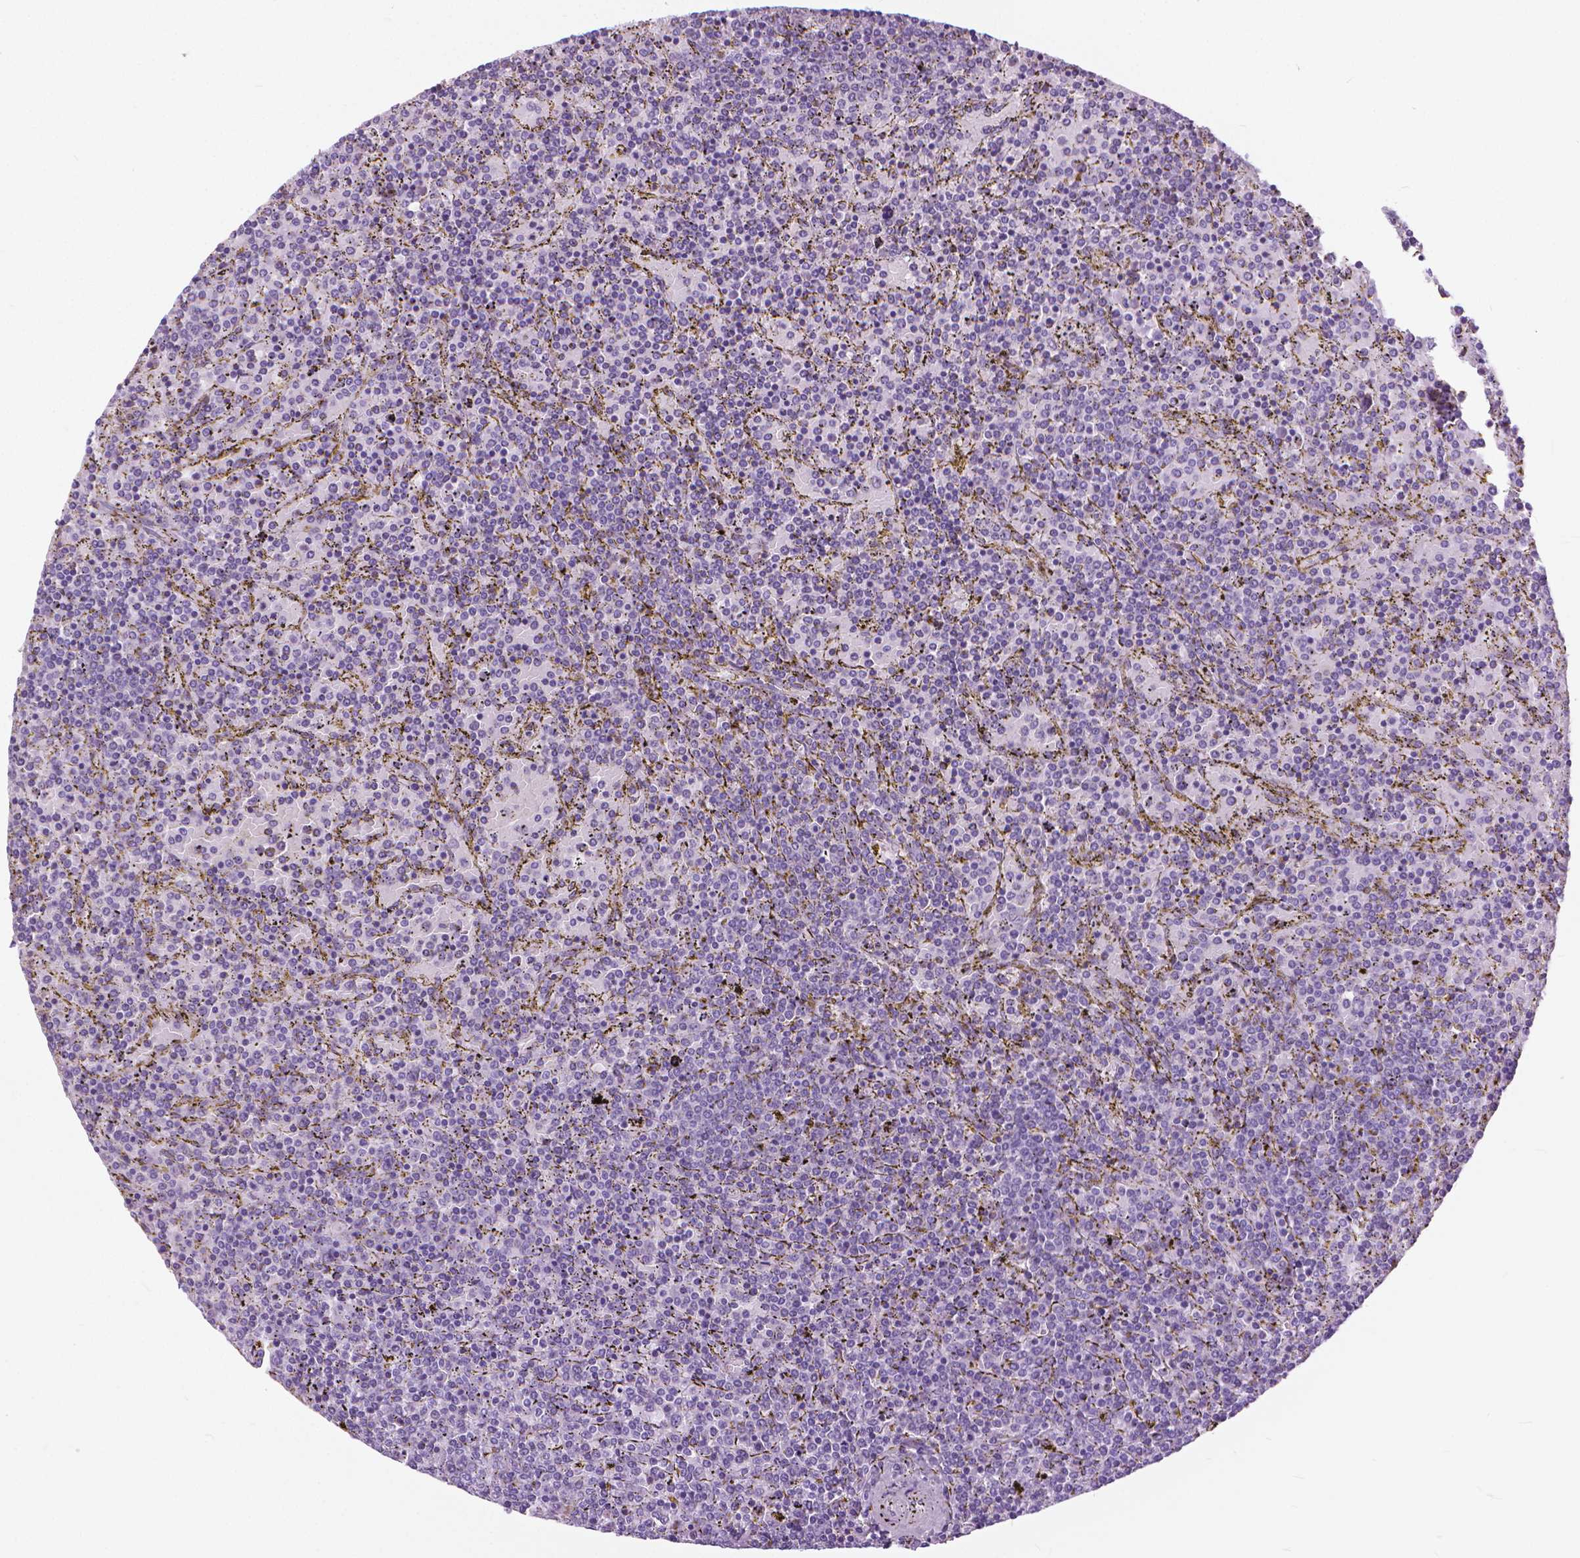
{"staining": {"intensity": "negative", "quantity": "none", "location": "none"}, "tissue": "lymphoma", "cell_type": "Tumor cells", "image_type": "cancer", "snomed": [{"axis": "morphology", "description": "Malignant lymphoma, non-Hodgkin's type, Low grade"}, {"axis": "topography", "description": "Spleen"}], "caption": "Lymphoma was stained to show a protein in brown. There is no significant expression in tumor cells. Brightfield microscopy of immunohistochemistry stained with DAB (brown) and hematoxylin (blue), captured at high magnification.", "gene": "HTR2B", "patient": {"sex": "female", "age": 77}}